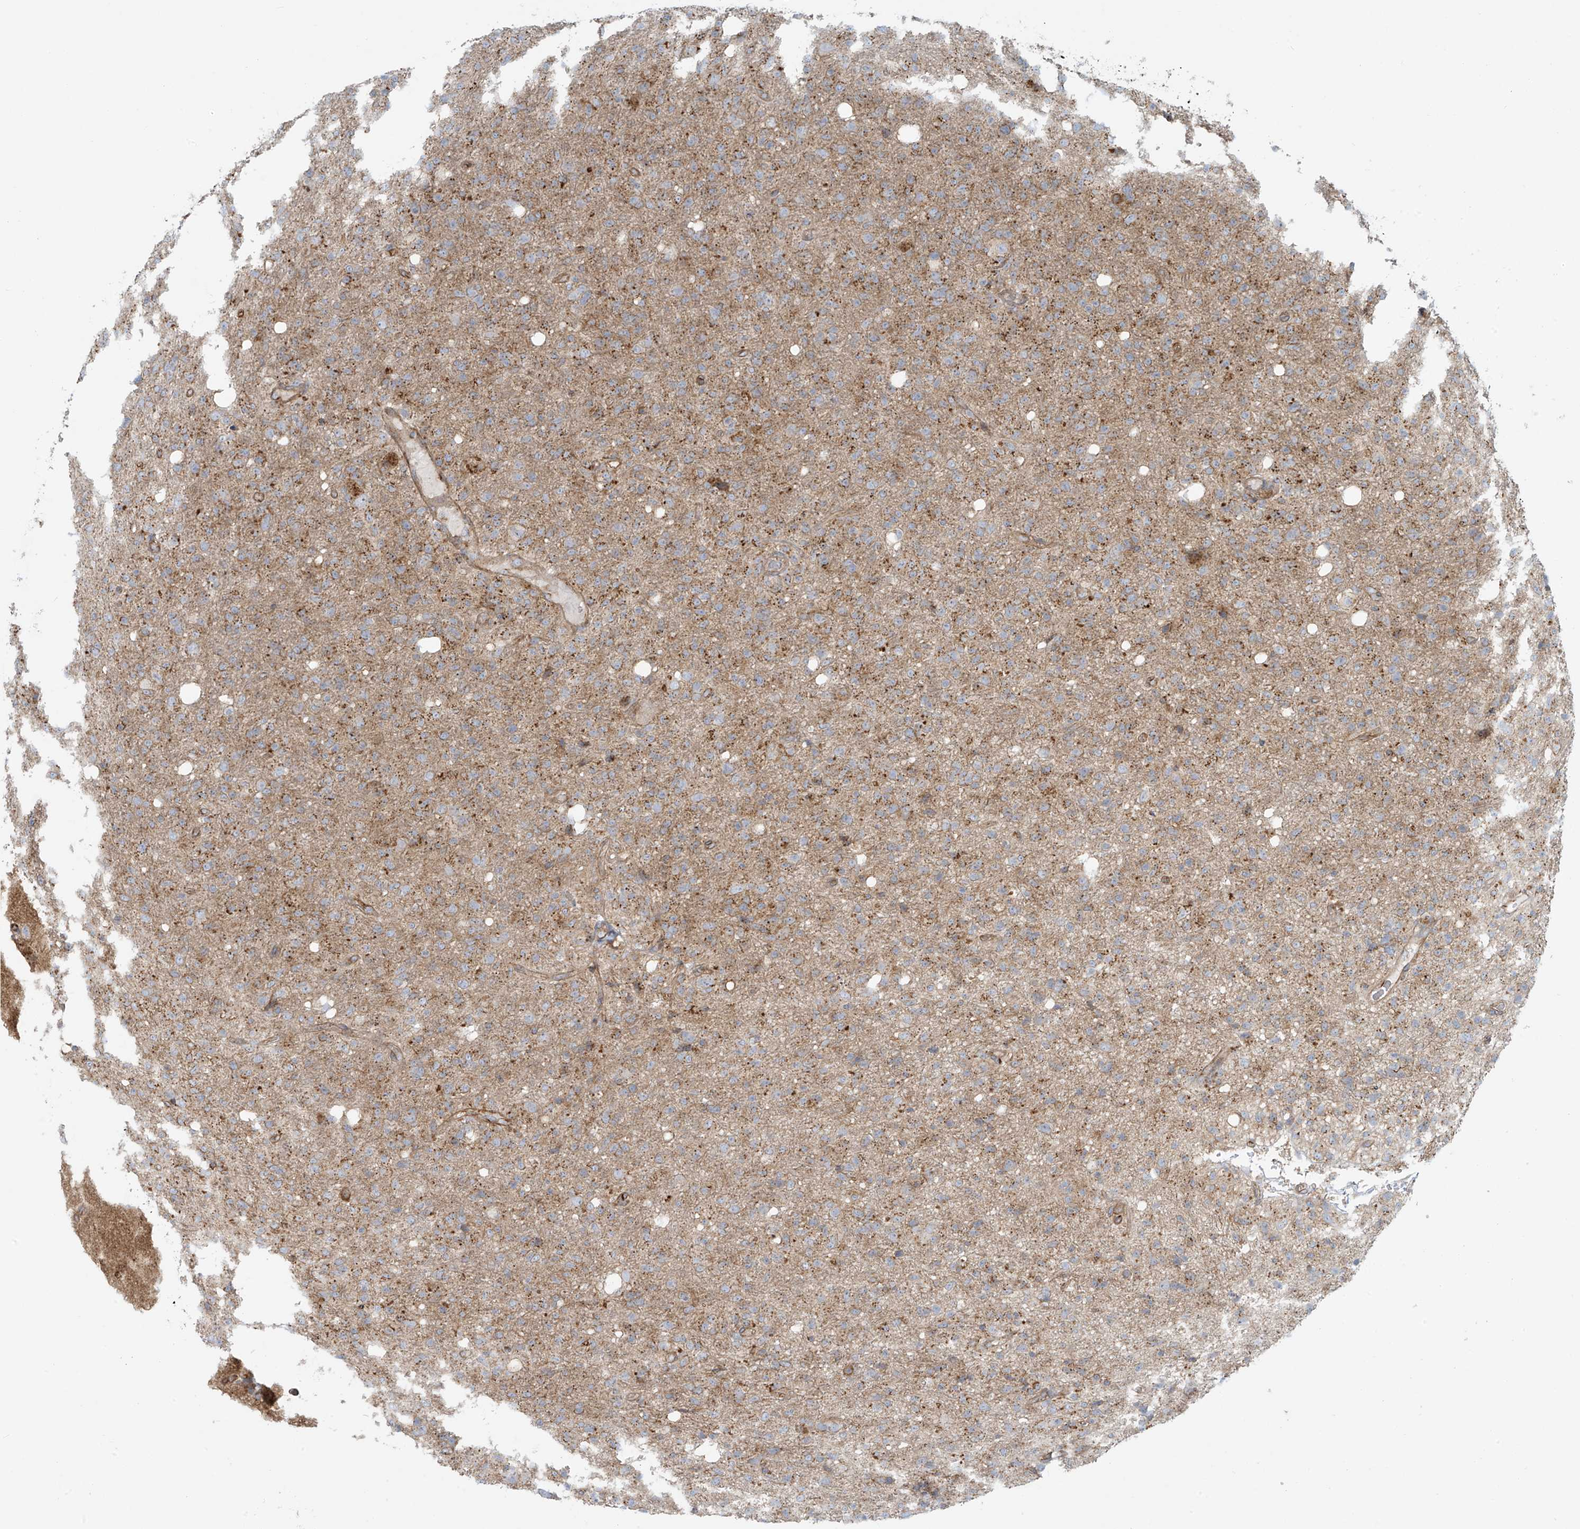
{"staining": {"intensity": "weak", "quantity": "<25%", "location": "cytoplasmic/membranous"}, "tissue": "glioma", "cell_type": "Tumor cells", "image_type": "cancer", "snomed": [{"axis": "morphology", "description": "Glioma, malignant, High grade"}, {"axis": "topography", "description": "Brain"}], "caption": "Tumor cells show no significant protein expression in glioma. (Brightfield microscopy of DAB immunohistochemistry at high magnification).", "gene": "LZTS3", "patient": {"sex": "female", "age": 57}}